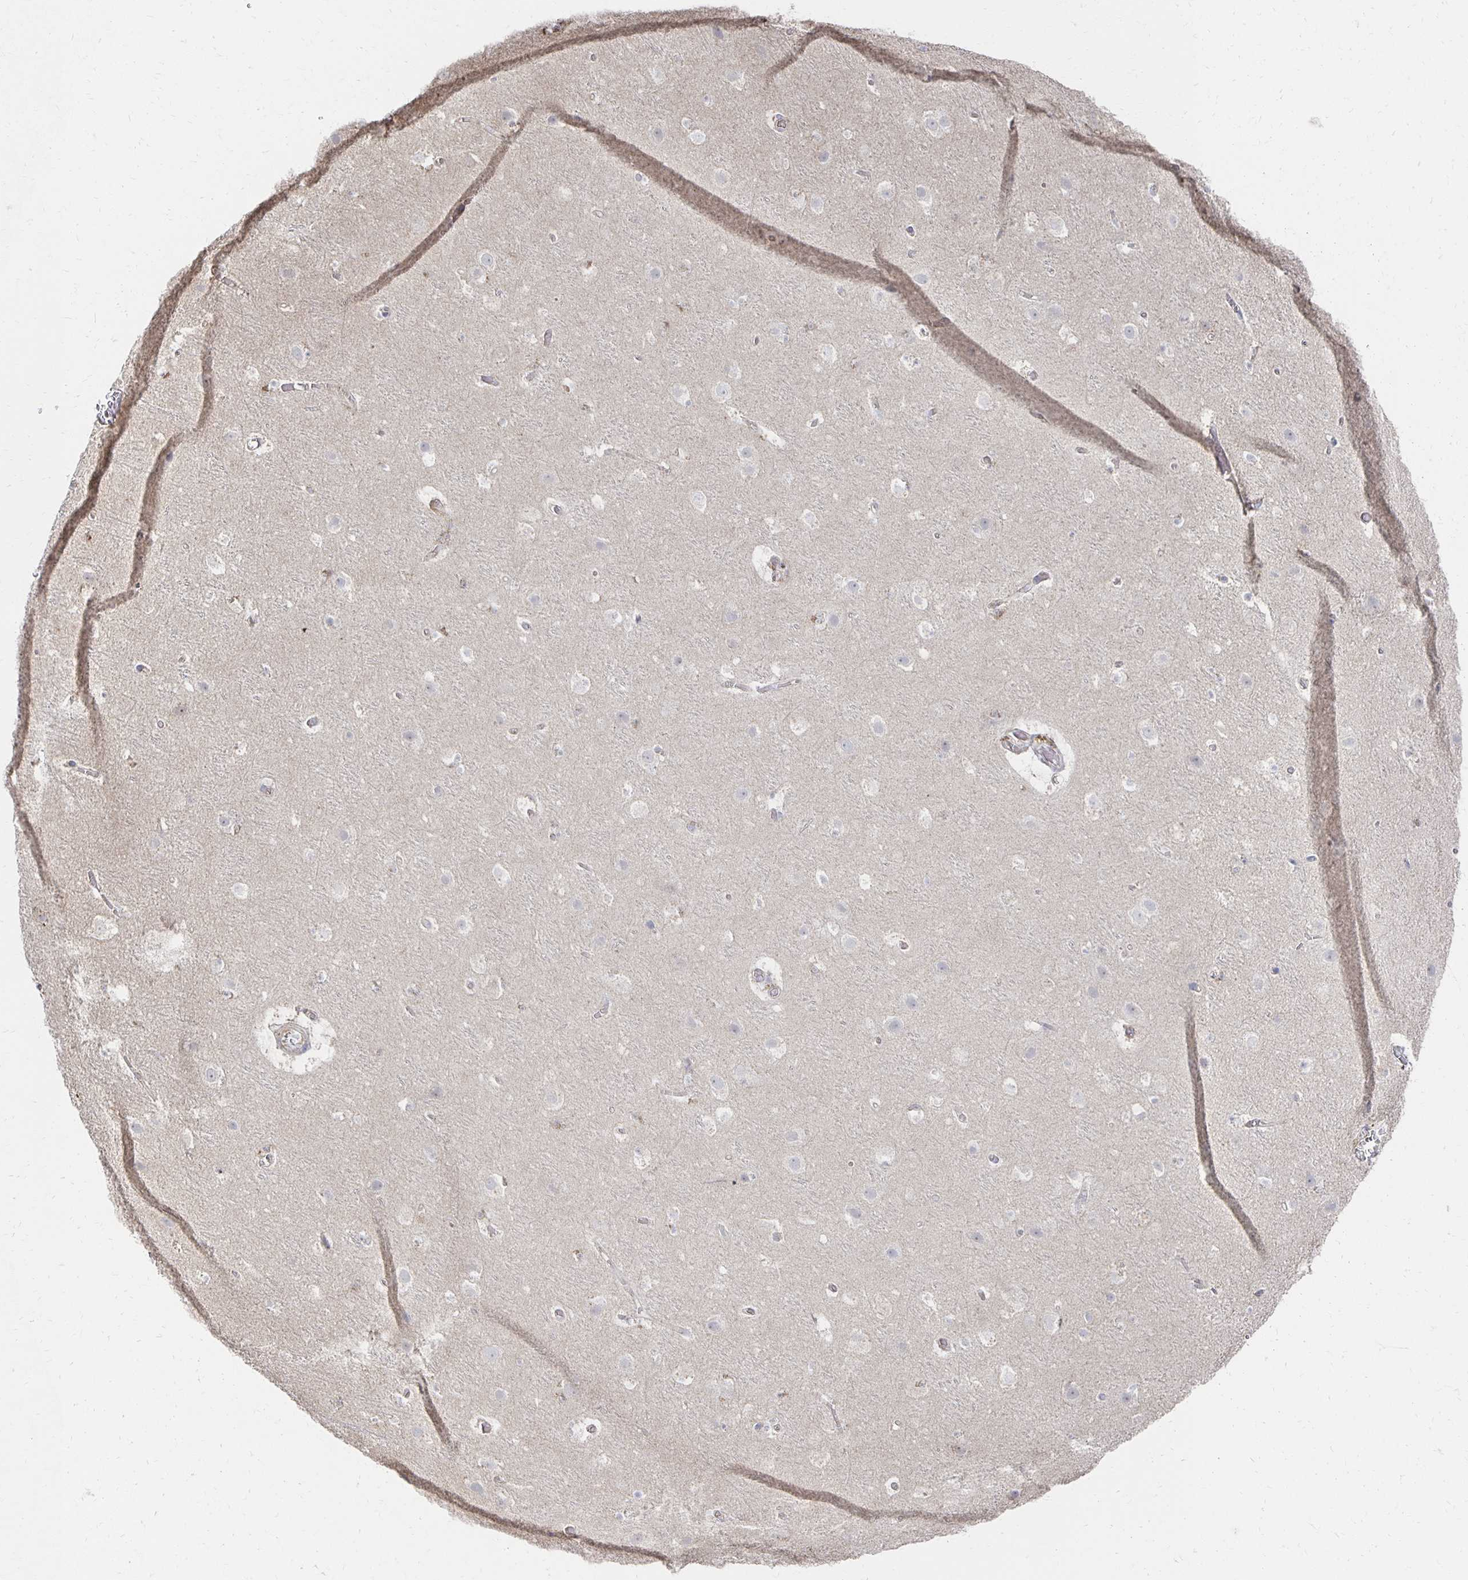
{"staining": {"intensity": "negative", "quantity": "none", "location": "none"}, "tissue": "cerebral cortex", "cell_type": "Endothelial cells", "image_type": "normal", "snomed": [{"axis": "morphology", "description": "Normal tissue, NOS"}, {"axis": "topography", "description": "Cerebral cortex"}], "caption": "The micrograph reveals no significant staining in endothelial cells of cerebral cortex.", "gene": "NKX2", "patient": {"sex": "female", "age": 42}}